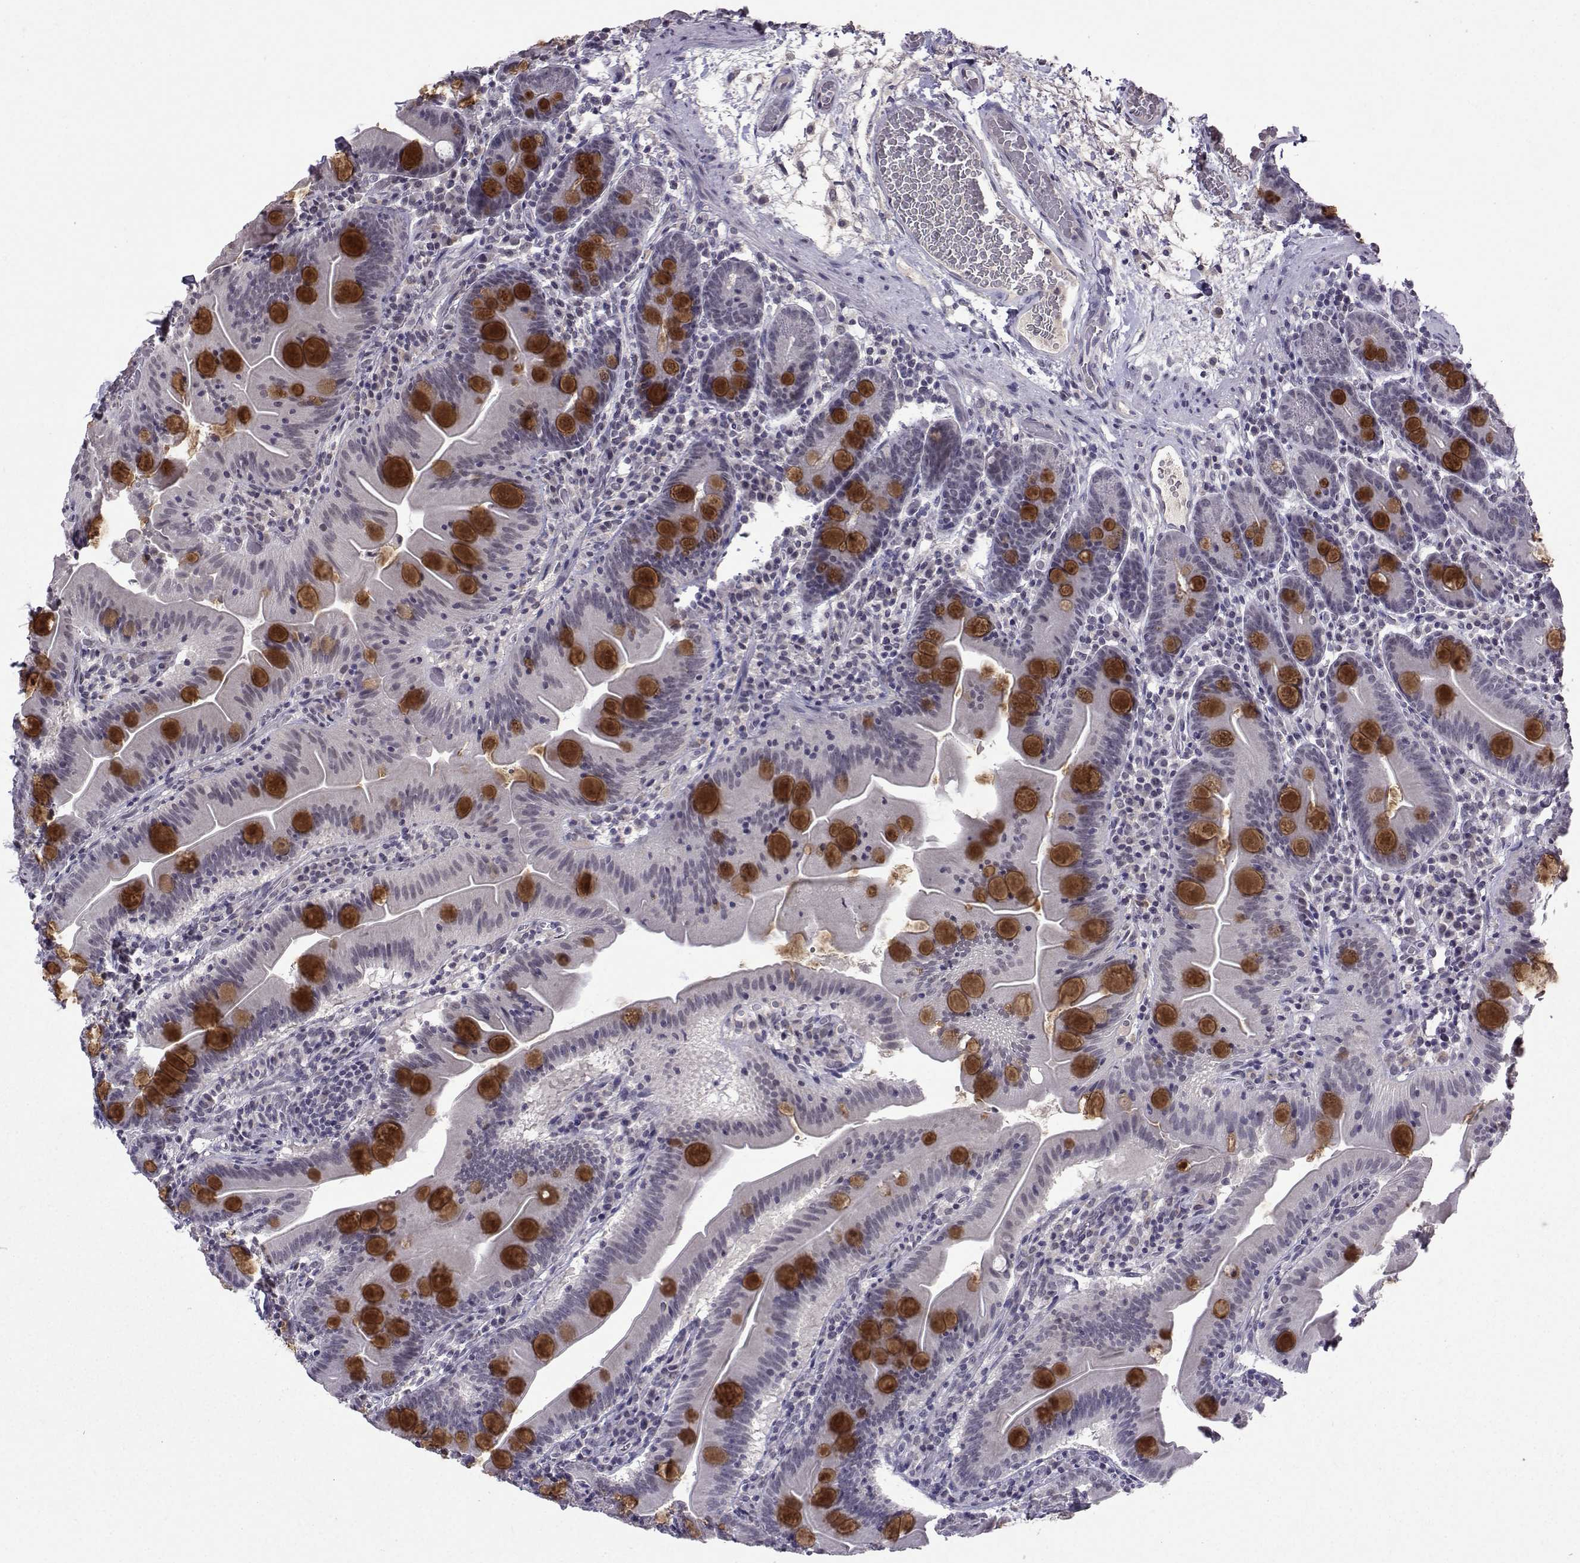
{"staining": {"intensity": "strong", "quantity": "25%-75%", "location": "cytoplasmic/membranous"}, "tissue": "small intestine", "cell_type": "Glandular cells", "image_type": "normal", "snomed": [{"axis": "morphology", "description": "Normal tissue, NOS"}, {"axis": "topography", "description": "Small intestine"}], "caption": "Human small intestine stained for a protein (brown) shows strong cytoplasmic/membranous positive positivity in approximately 25%-75% of glandular cells.", "gene": "CCL28", "patient": {"sex": "male", "age": 37}}